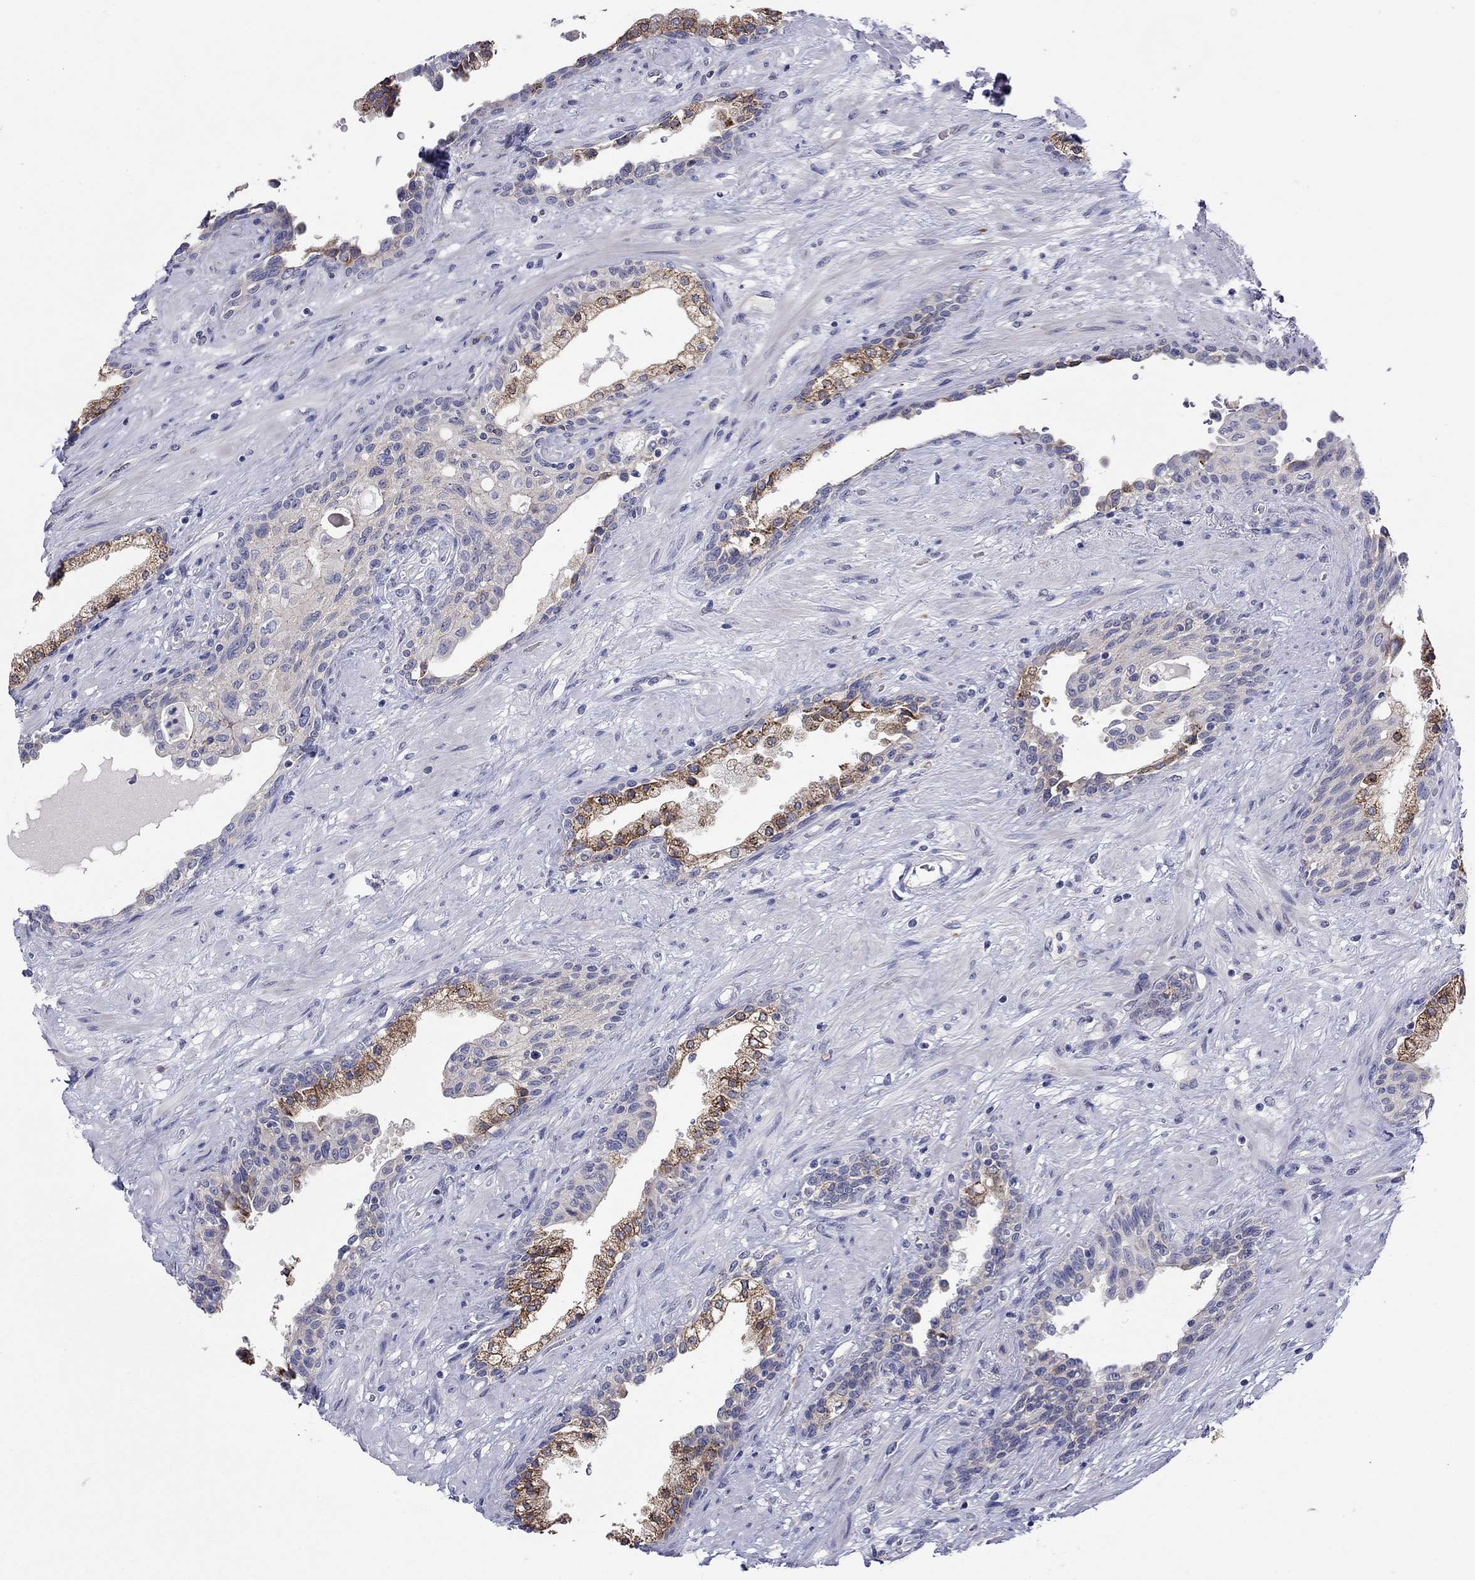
{"staining": {"intensity": "strong", "quantity": "<25%", "location": "cytoplasmic/membranous"}, "tissue": "prostate", "cell_type": "Glandular cells", "image_type": "normal", "snomed": [{"axis": "morphology", "description": "Normal tissue, NOS"}, {"axis": "topography", "description": "Prostate"}], "caption": "IHC of benign human prostate shows medium levels of strong cytoplasmic/membranous staining in about <25% of glandular cells. (Brightfield microscopy of DAB IHC at high magnification).", "gene": "QRFPR", "patient": {"sex": "male", "age": 63}}